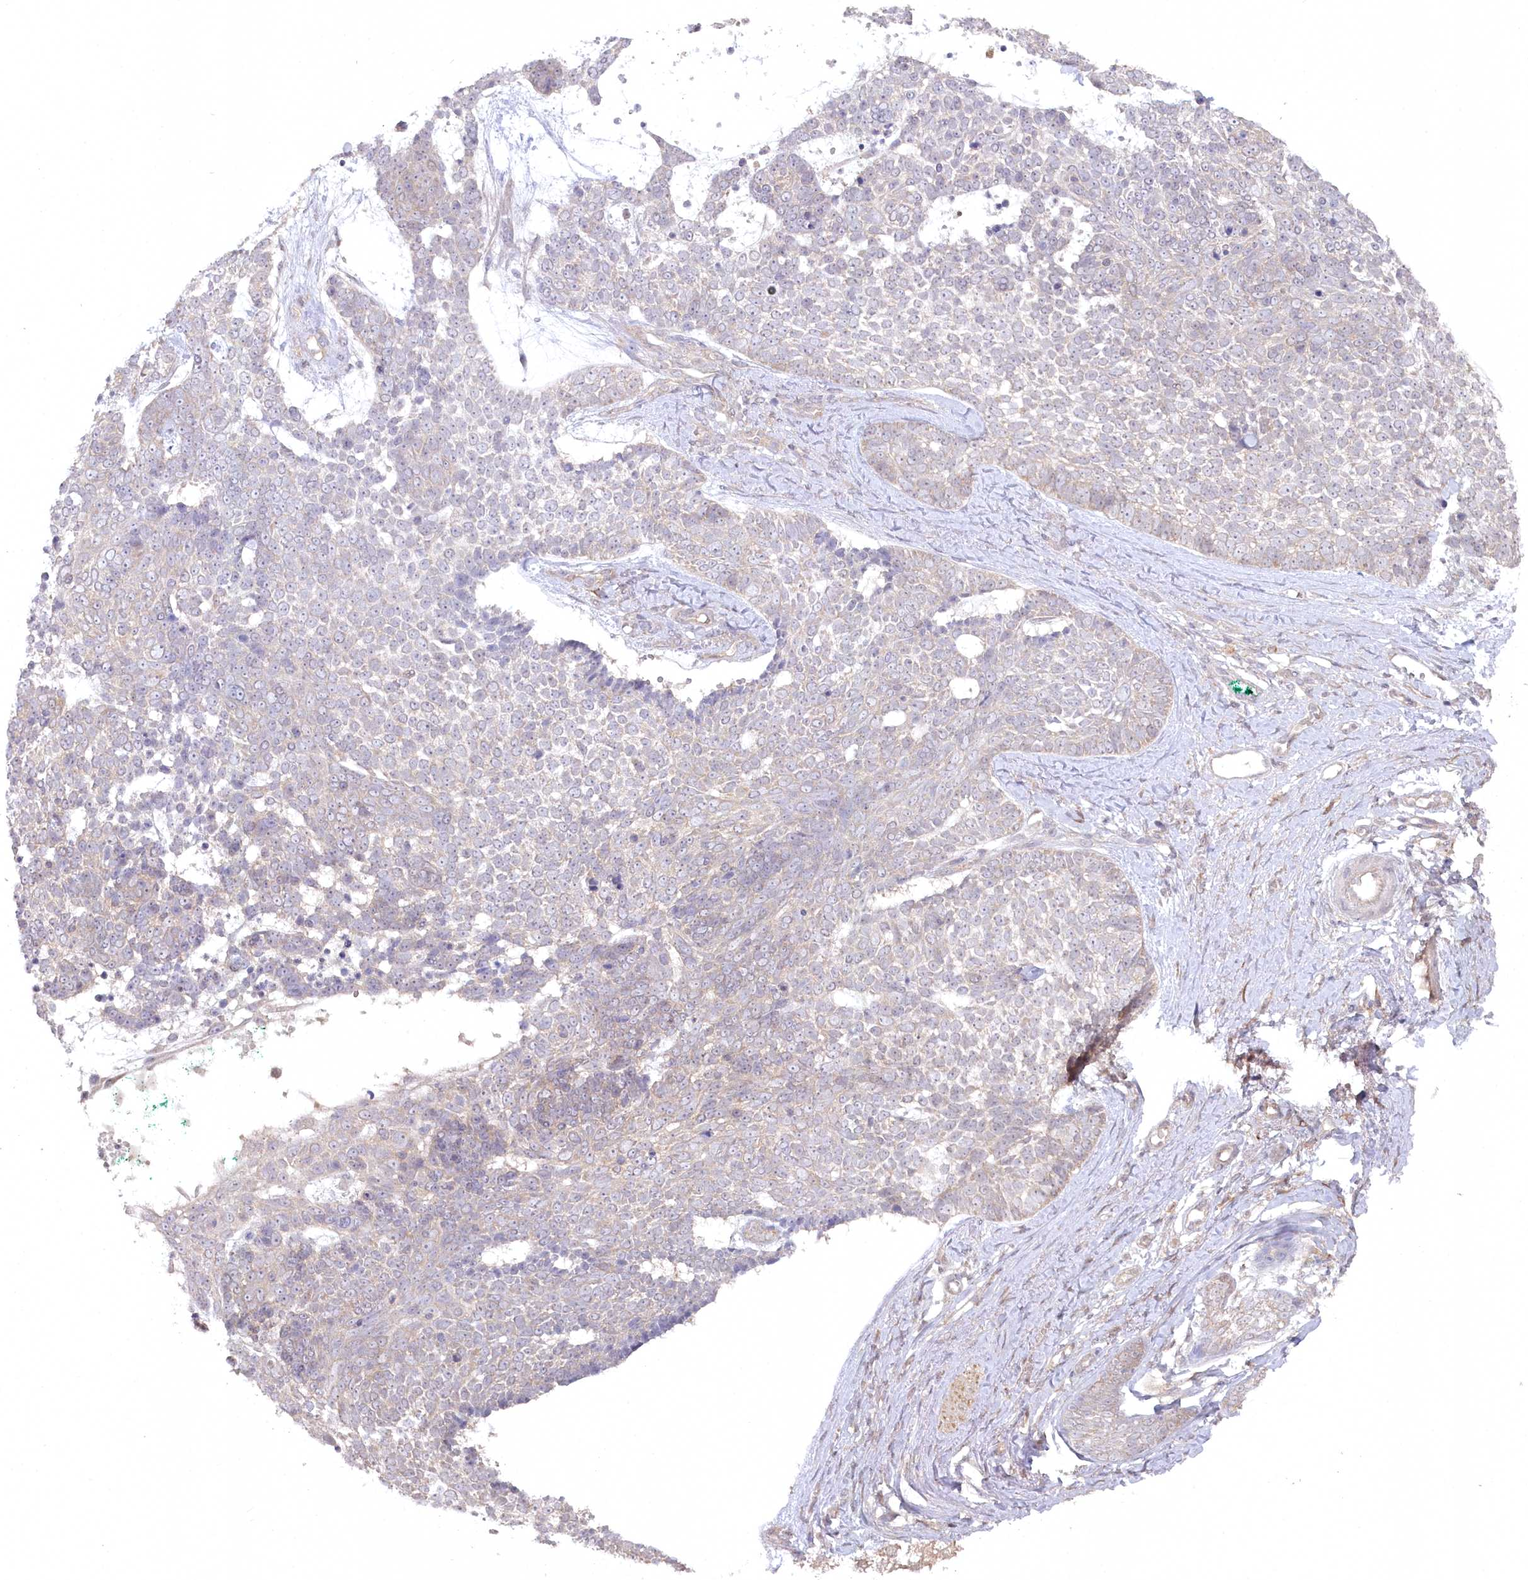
{"staining": {"intensity": "negative", "quantity": "none", "location": "none"}, "tissue": "skin cancer", "cell_type": "Tumor cells", "image_type": "cancer", "snomed": [{"axis": "morphology", "description": "Basal cell carcinoma"}, {"axis": "topography", "description": "Skin"}], "caption": "Immunohistochemistry (IHC) photomicrograph of neoplastic tissue: basal cell carcinoma (skin) stained with DAB exhibits no significant protein staining in tumor cells.", "gene": "AAMDC", "patient": {"sex": "female", "age": 81}}